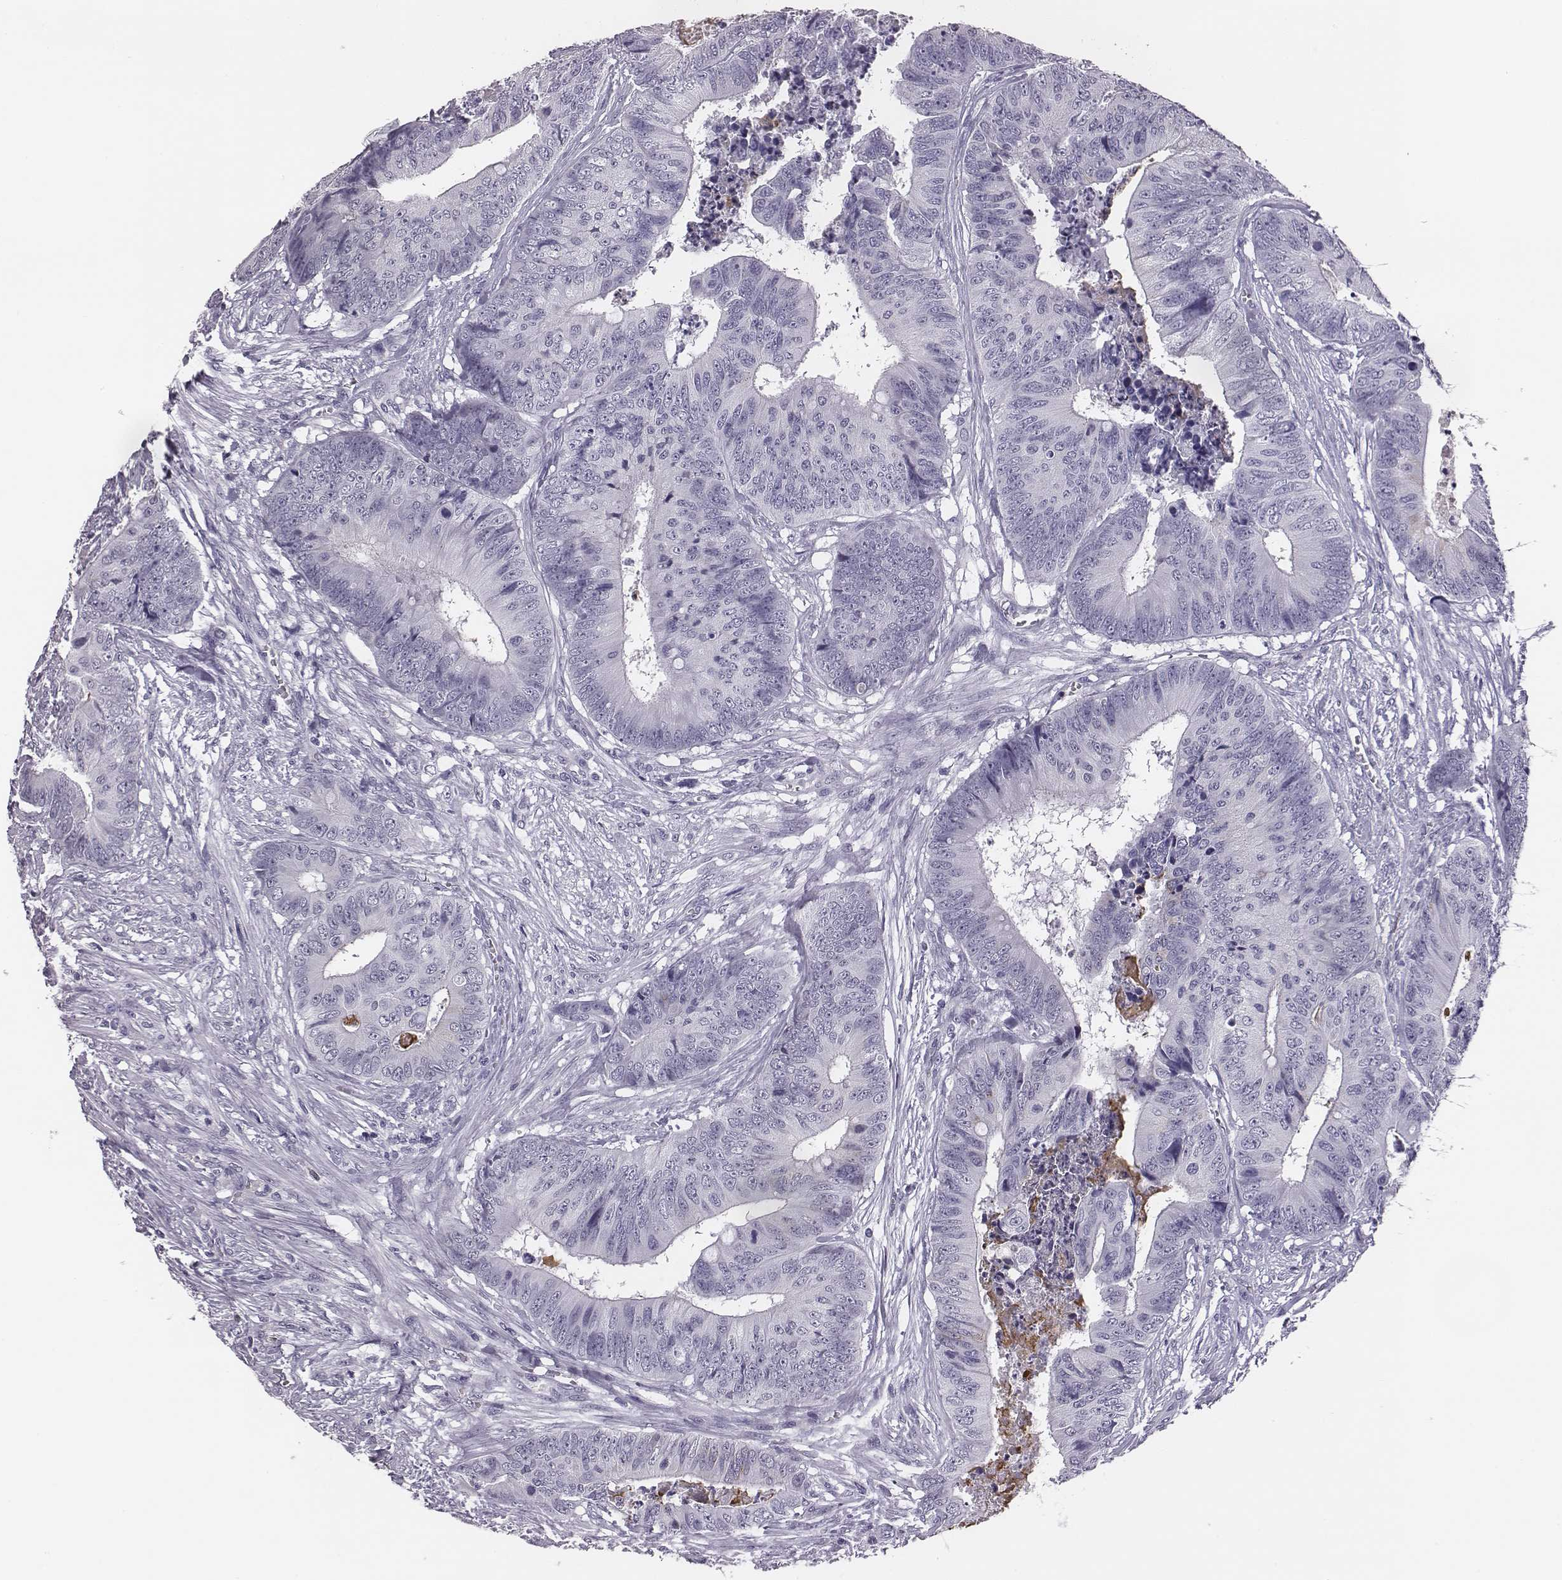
{"staining": {"intensity": "negative", "quantity": "none", "location": "none"}, "tissue": "colorectal cancer", "cell_type": "Tumor cells", "image_type": "cancer", "snomed": [{"axis": "morphology", "description": "Adenocarcinoma, NOS"}, {"axis": "topography", "description": "Colon"}], "caption": "IHC micrograph of neoplastic tissue: human colorectal adenocarcinoma stained with DAB reveals no significant protein expression in tumor cells. (Stains: DAB immunohistochemistry with hematoxylin counter stain, Microscopy: brightfield microscopy at high magnification).", "gene": "ACOD1", "patient": {"sex": "male", "age": 84}}